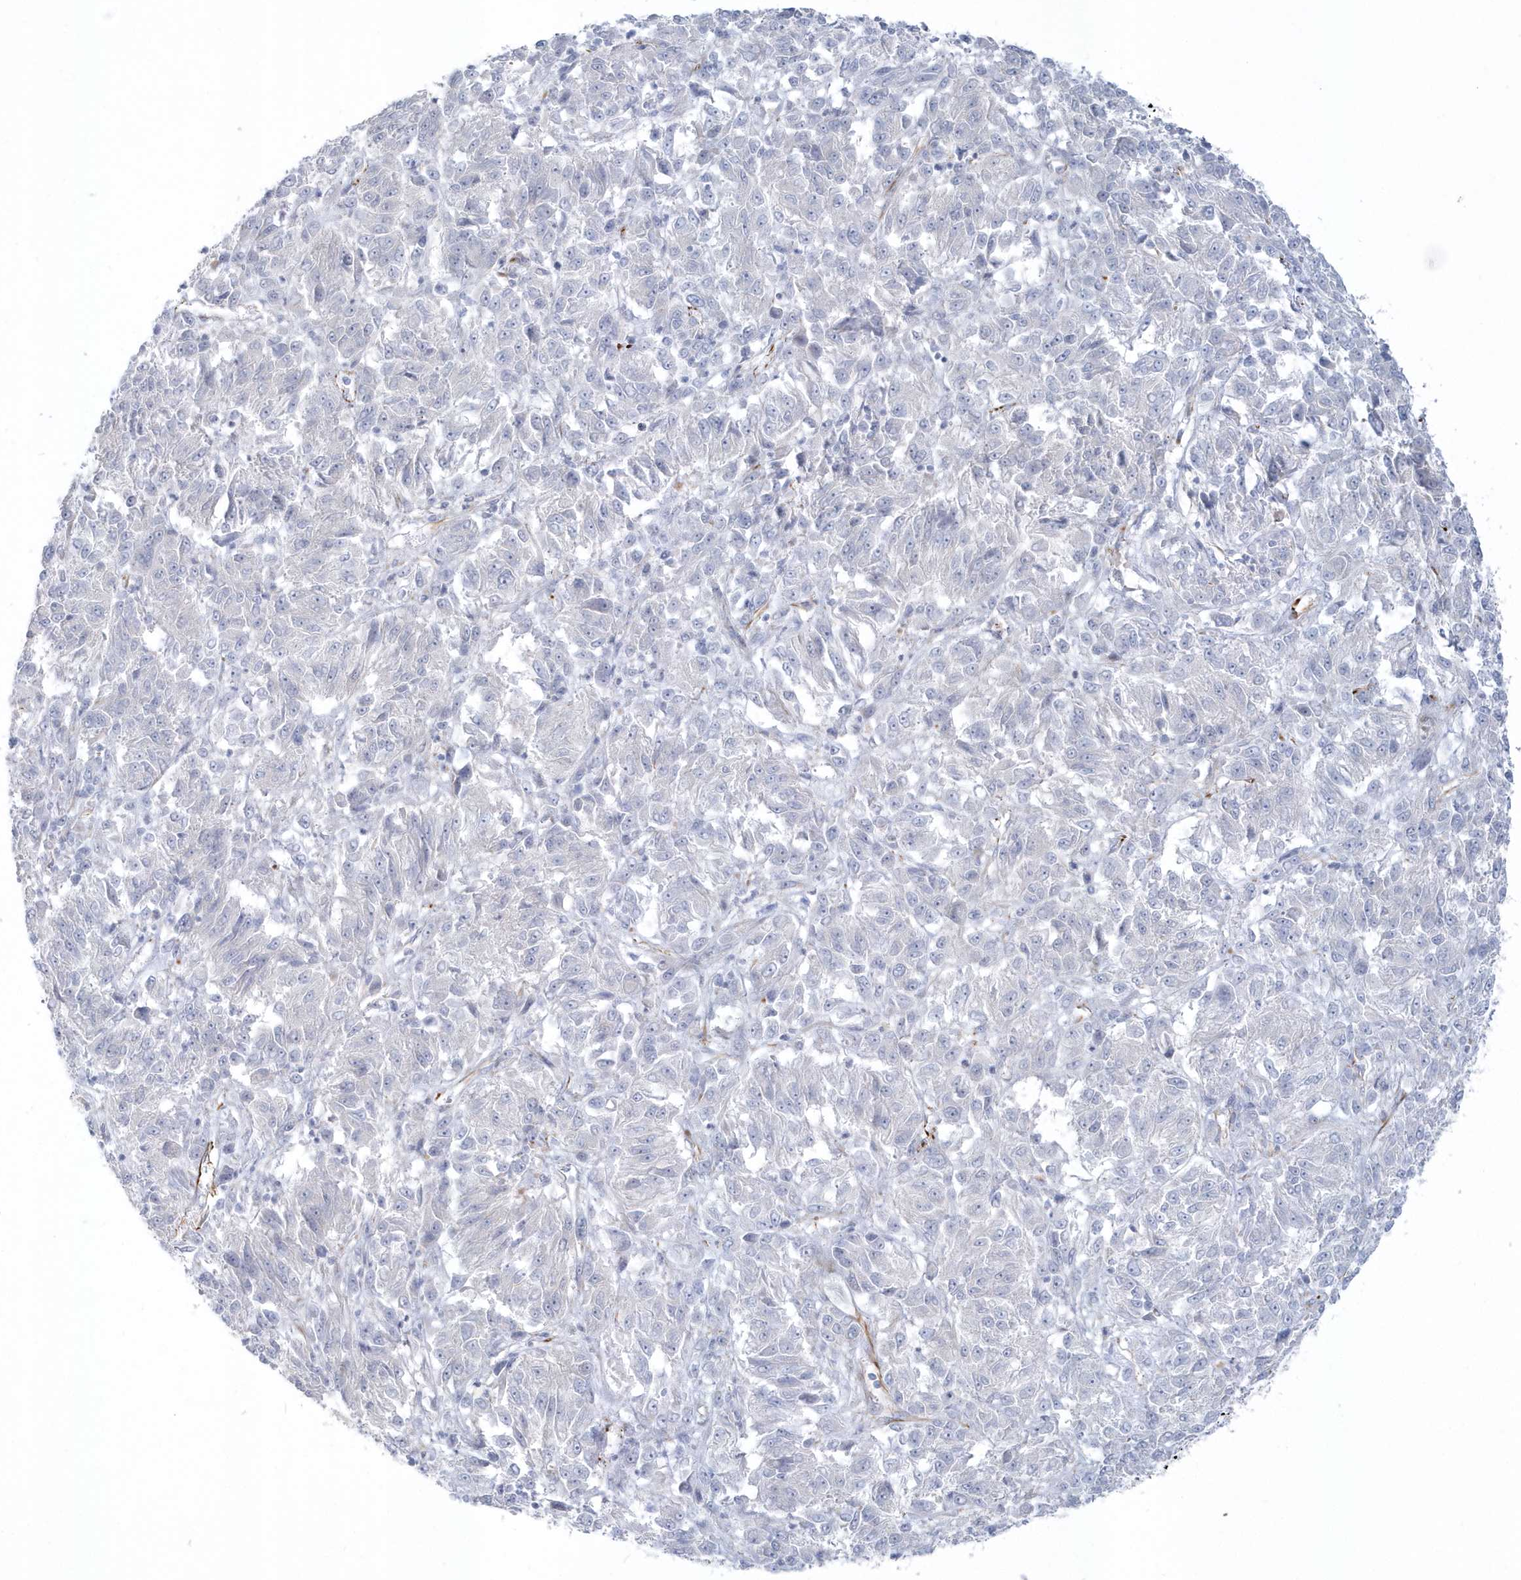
{"staining": {"intensity": "negative", "quantity": "none", "location": "none"}, "tissue": "melanoma", "cell_type": "Tumor cells", "image_type": "cancer", "snomed": [{"axis": "morphology", "description": "Malignant melanoma, Metastatic site"}, {"axis": "topography", "description": "Lung"}], "caption": "Tumor cells are negative for protein expression in human melanoma.", "gene": "PPIL6", "patient": {"sex": "male", "age": 64}}